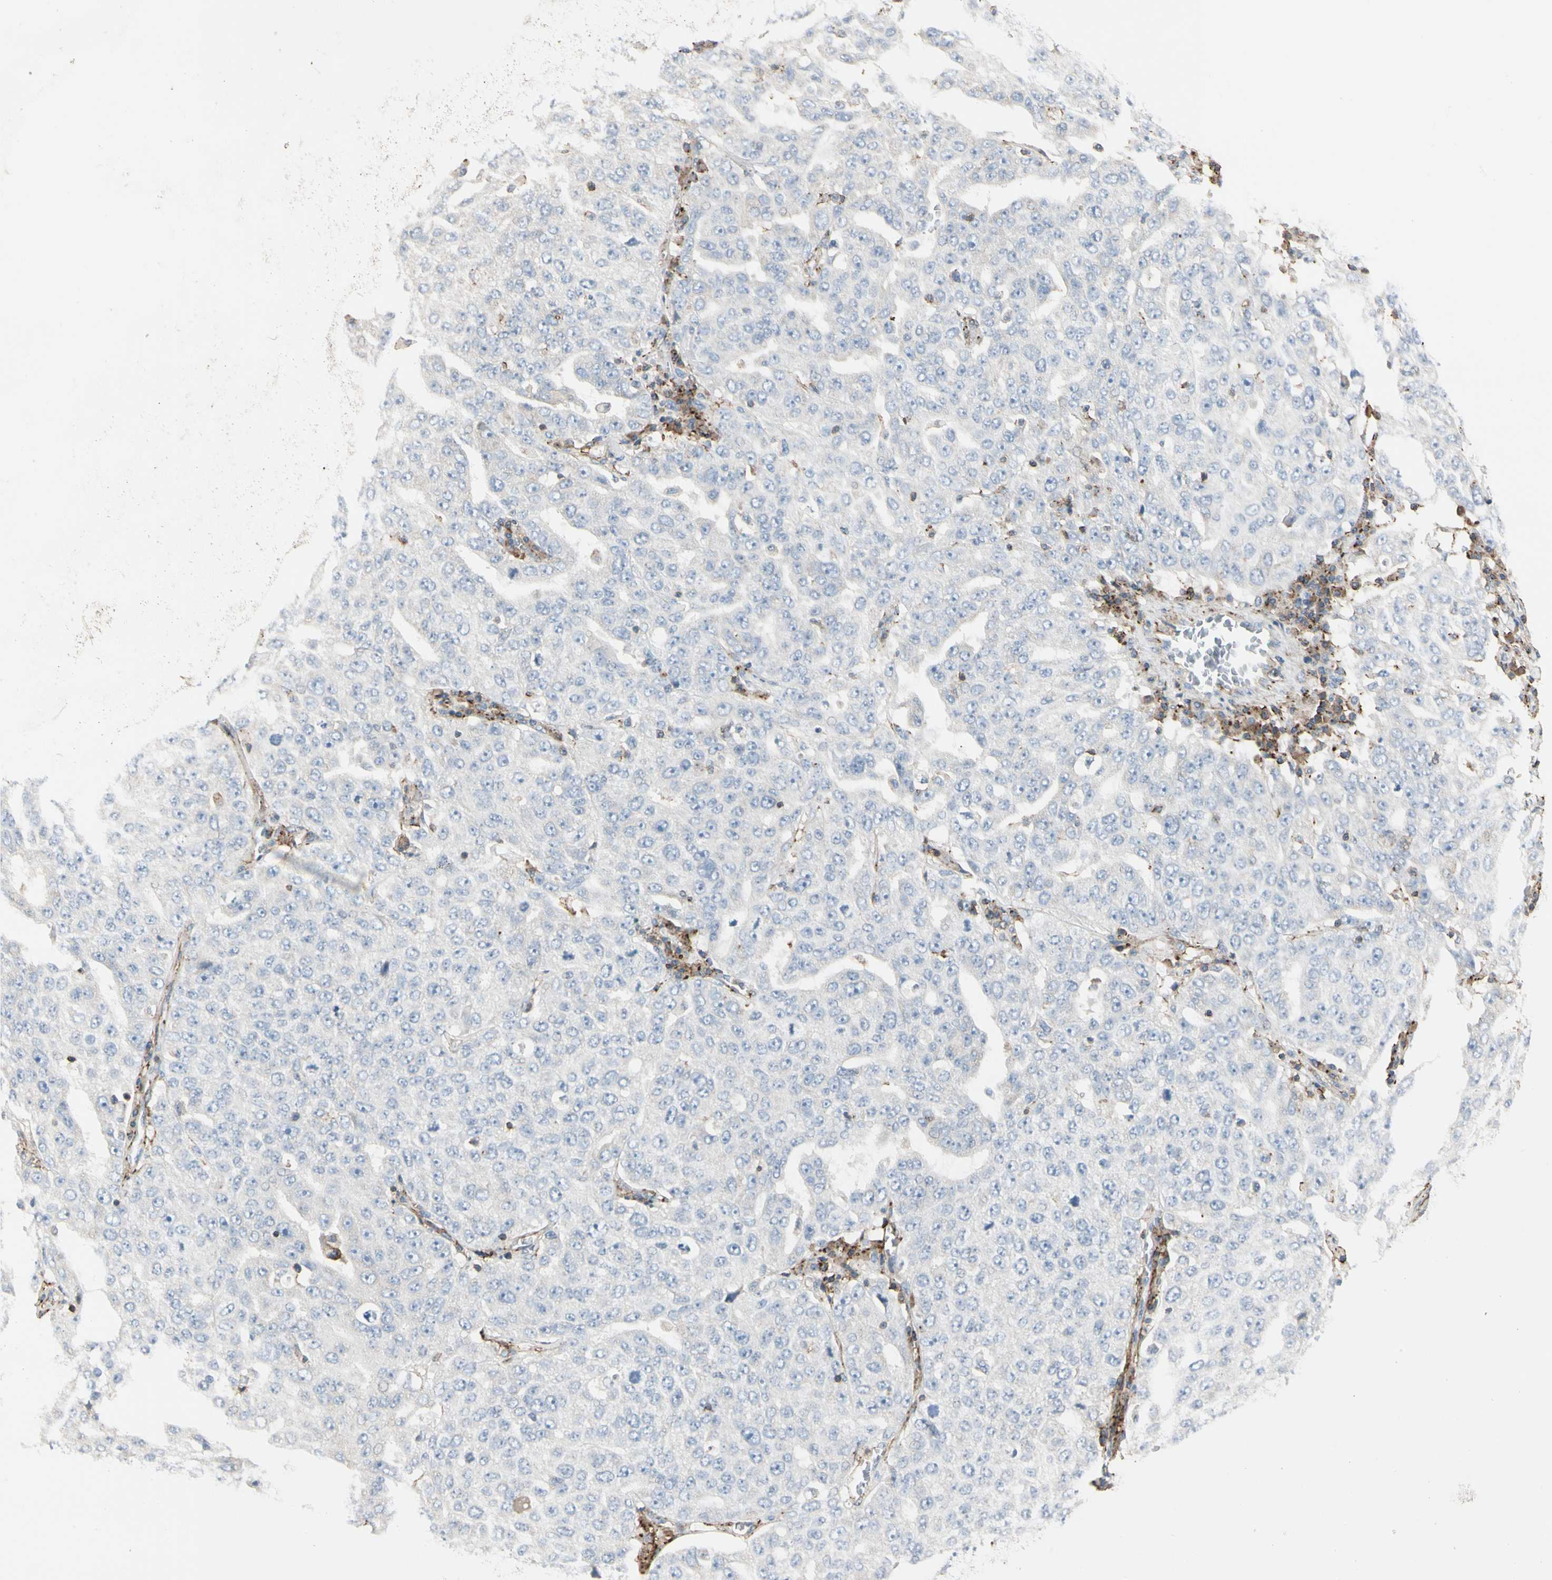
{"staining": {"intensity": "negative", "quantity": "none", "location": "none"}, "tissue": "ovarian cancer", "cell_type": "Tumor cells", "image_type": "cancer", "snomed": [{"axis": "morphology", "description": "Carcinoma, endometroid"}, {"axis": "topography", "description": "Ovary"}], "caption": "Ovarian cancer was stained to show a protein in brown. There is no significant positivity in tumor cells.", "gene": "CLEC2B", "patient": {"sex": "female", "age": 62}}